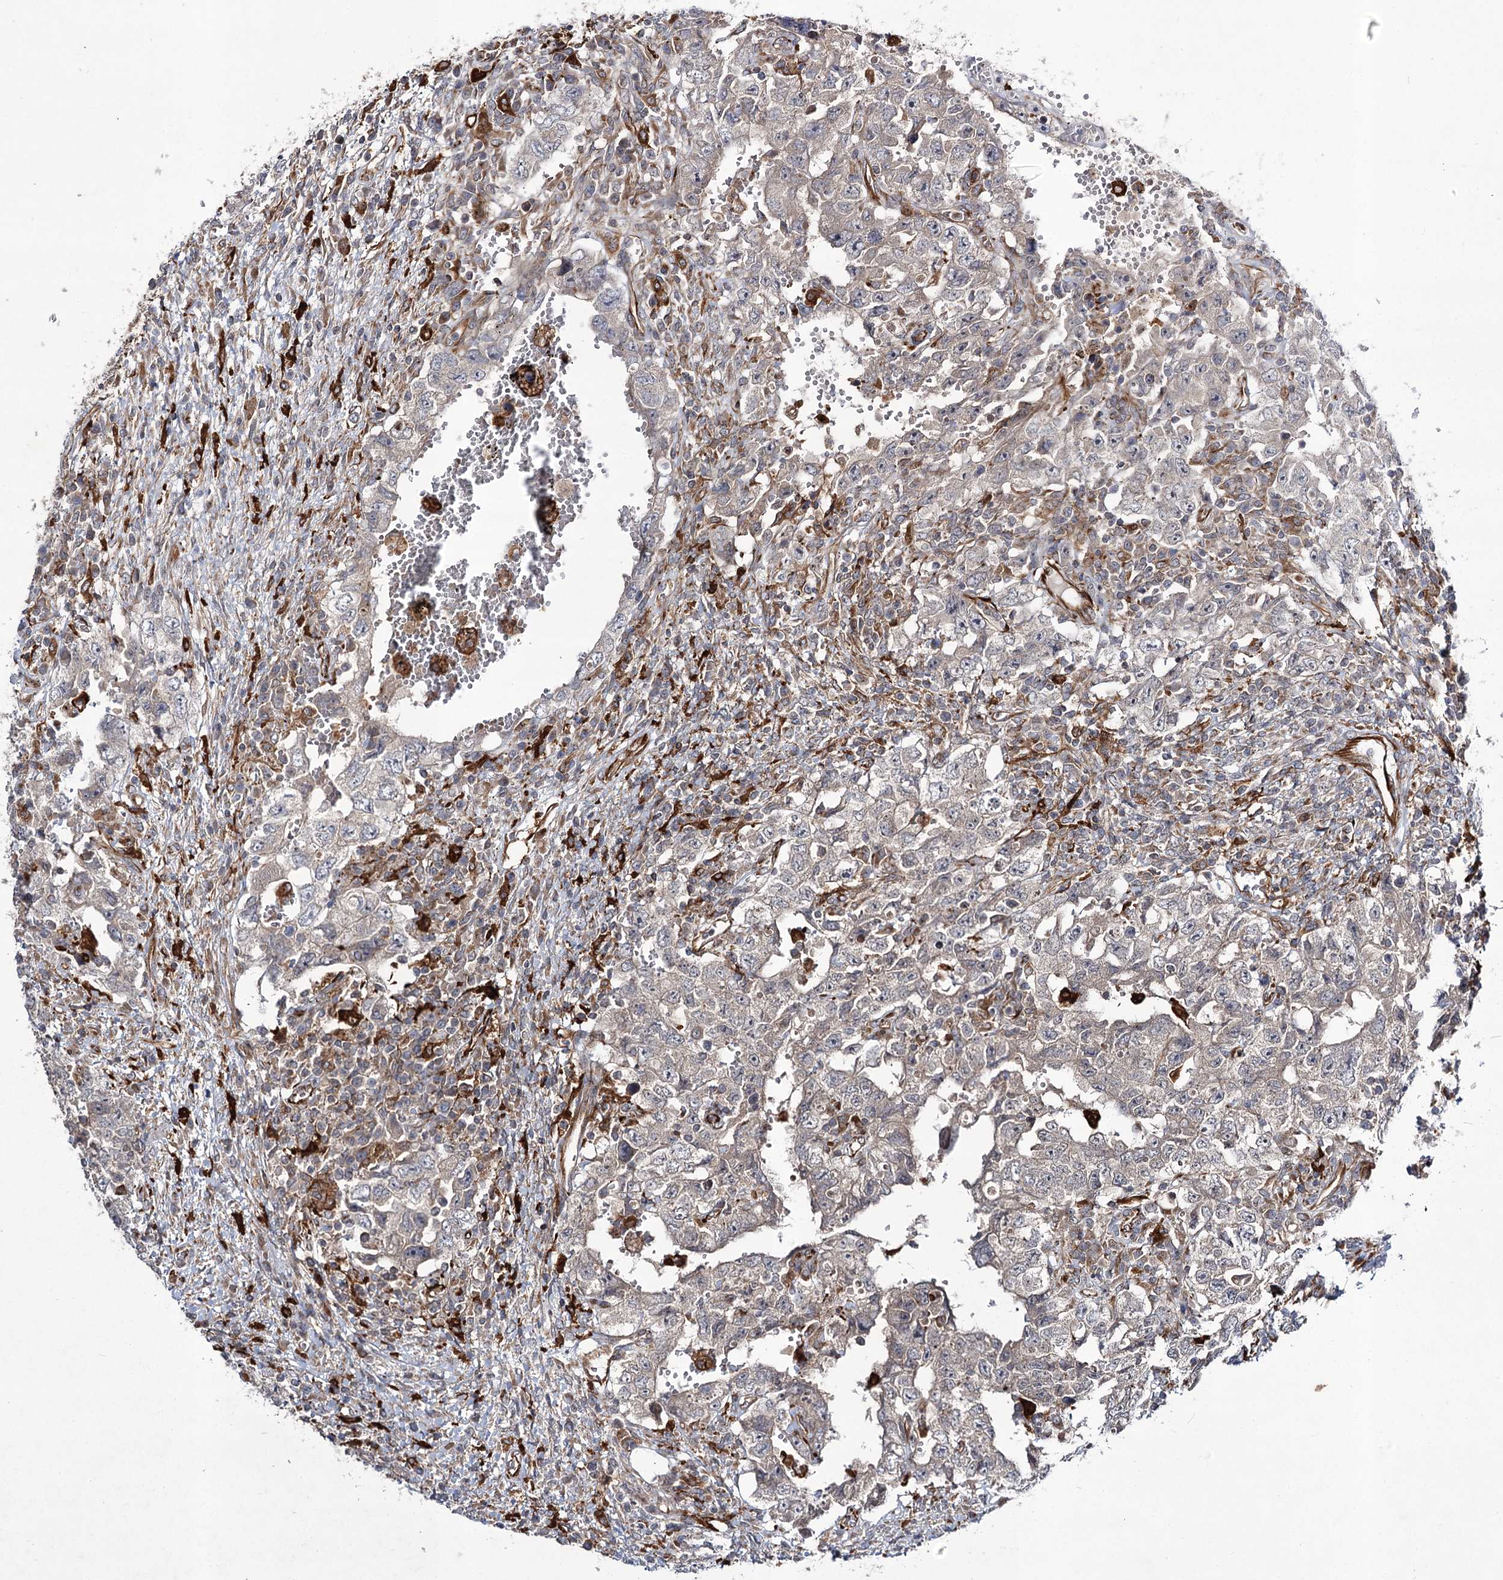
{"staining": {"intensity": "weak", "quantity": "<25%", "location": "cytoplasmic/membranous"}, "tissue": "testis cancer", "cell_type": "Tumor cells", "image_type": "cancer", "snomed": [{"axis": "morphology", "description": "Carcinoma, Embryonal, NOS"}, {"axis": "topography", "description": "Testis"}], "caption": "A high-resolution micrograph shows IHC staining of embryonal carcinoma (testis), which displays no significant expression in tumor cells.", "gene": "DPEP2", "patient": {"sex": "male", "age": 26}}